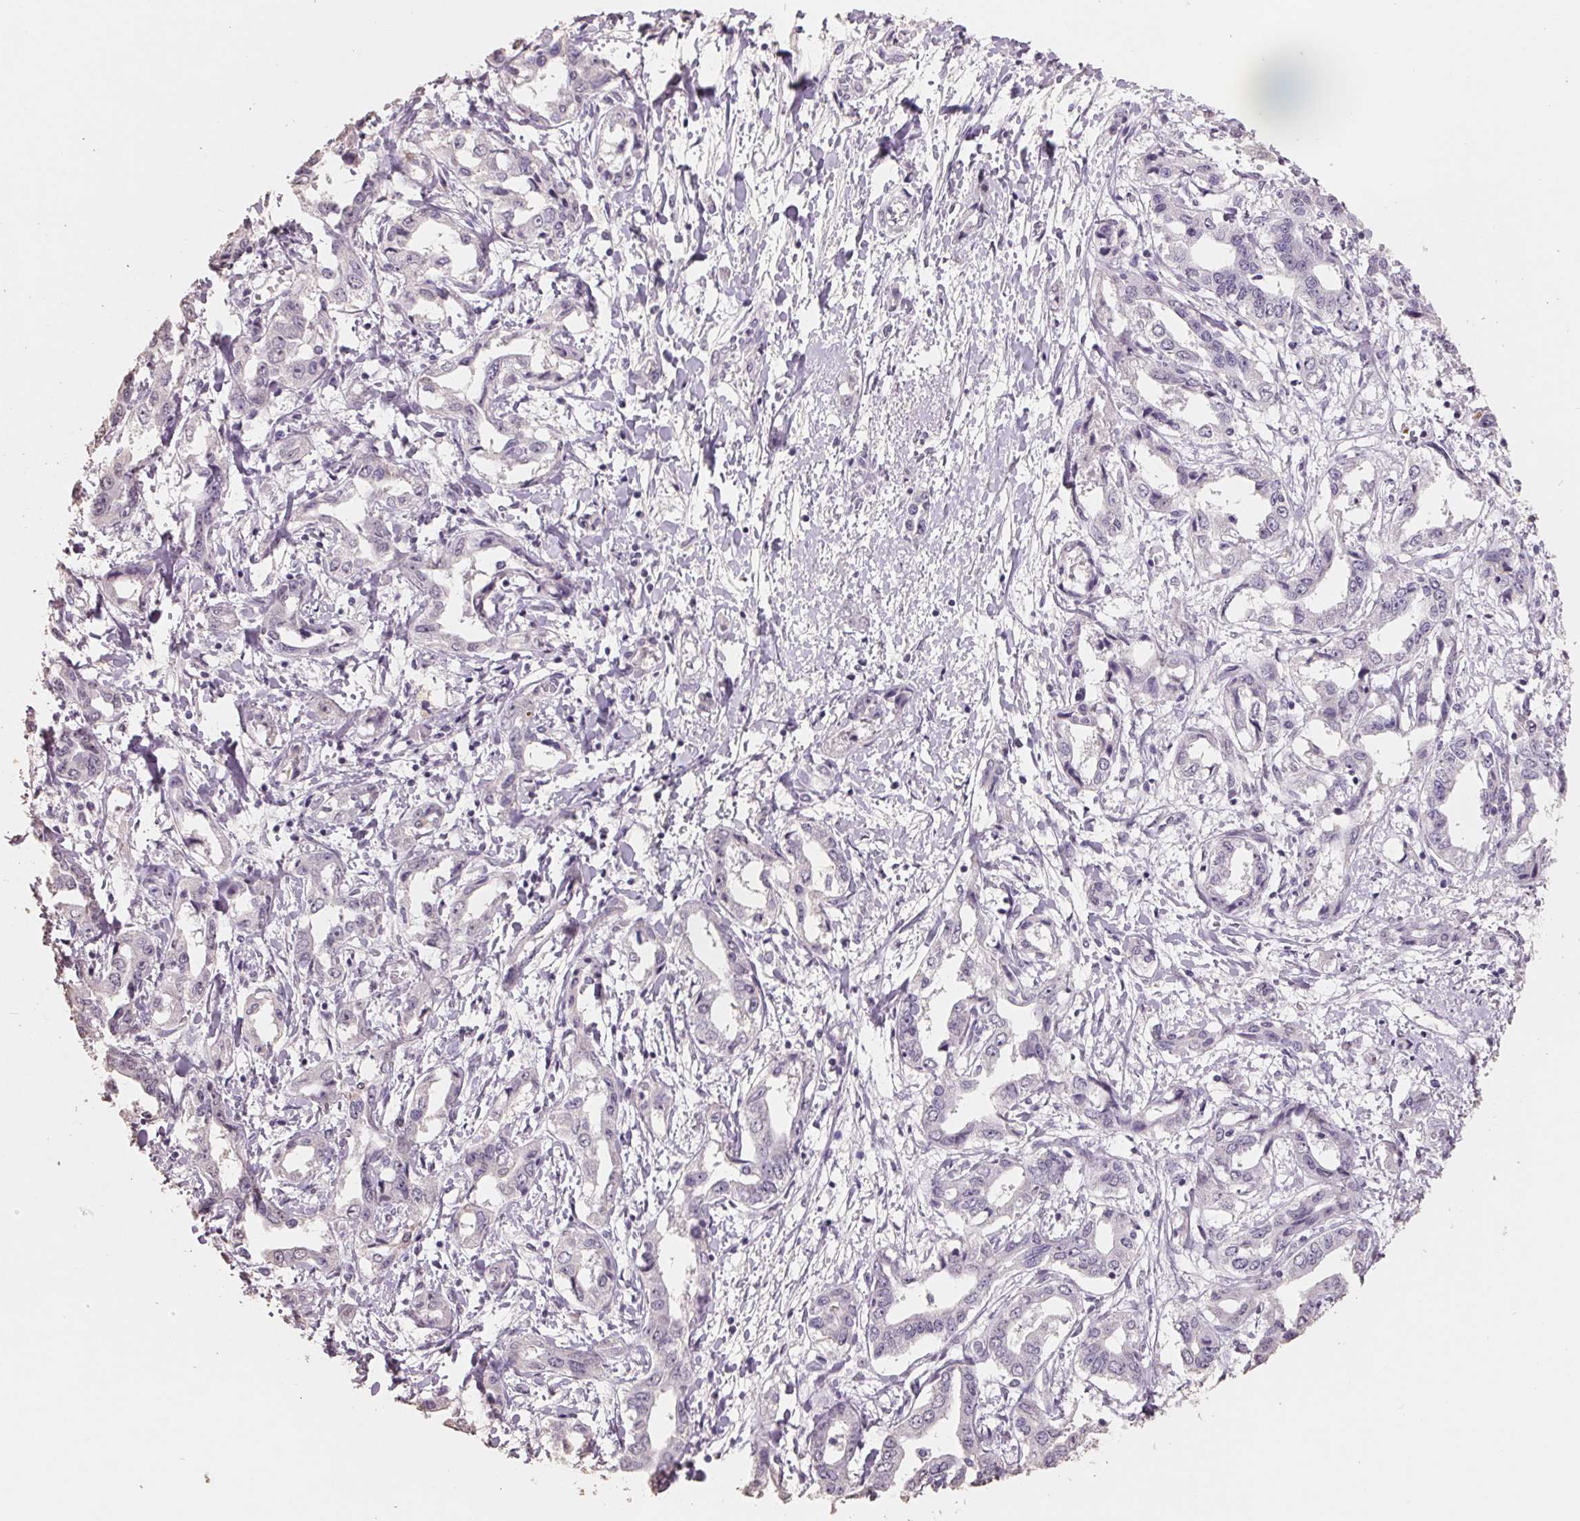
{"staining": {"intensity": "negative", "quantity": "none", "location": "none"}, "tissue": "liver cancer", "cell_type": "Tumor cells", "image_type": "cancer", "snomed": [{"axis": "morphology", "description": "Cholangiocarcinoma"}, {"axis": "topography", "description": "Liver"}], "caption": "The histopathology image shows no staining of tumor cells in liver cancer (cholangiocarcinoma). (Immunohistochemistry (ihc), brightfield microscopy, high magnification).", "gene": "FTCD", "patient": {"sex": "male", "age": 59}}